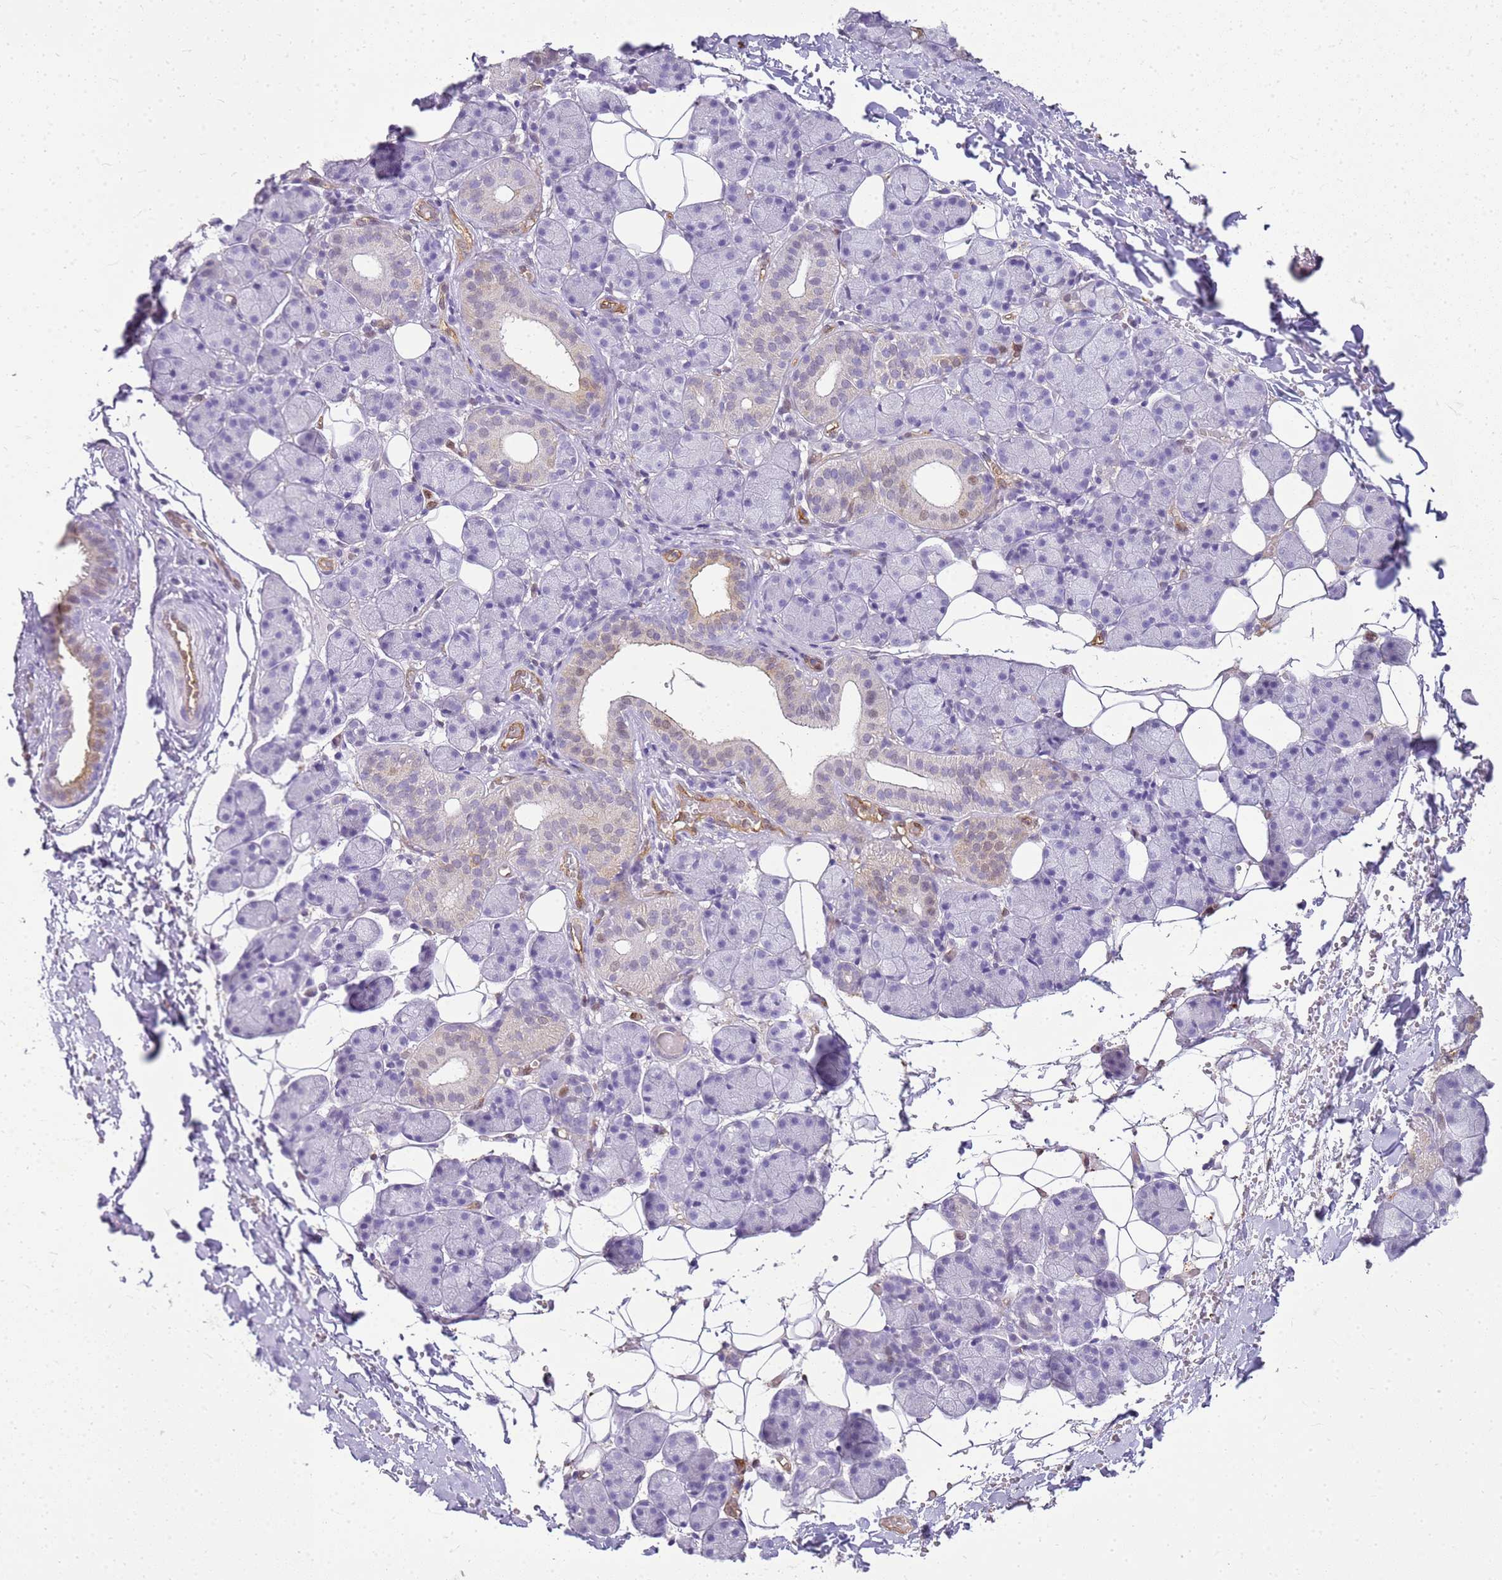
{"staining": {"intensity": "moderate", "quantity": "<25%", "location": "cytoplasmic/membranous"}, "tissue": "salivary gland", "cell_type": "Glandular cells", "image_type": "normal", "snomed": [{"axis": "morphology", "description": "Normal tissue, NOS"}, {"axis": "topography", "description": "Salivary gland"}], "caption": "Moderate cytoplasmic/membranous protein expression is seen in about <25% of glandular cells in salivary gland. The staining is performed using DAB (3,3'-diaminobenzidine) brown chromogen to label protein expression. The nuclei are counter-stained blue using hematoxylin.", "gene": "SULT1E1", "patient": {"sex": "female", "age": 33}}